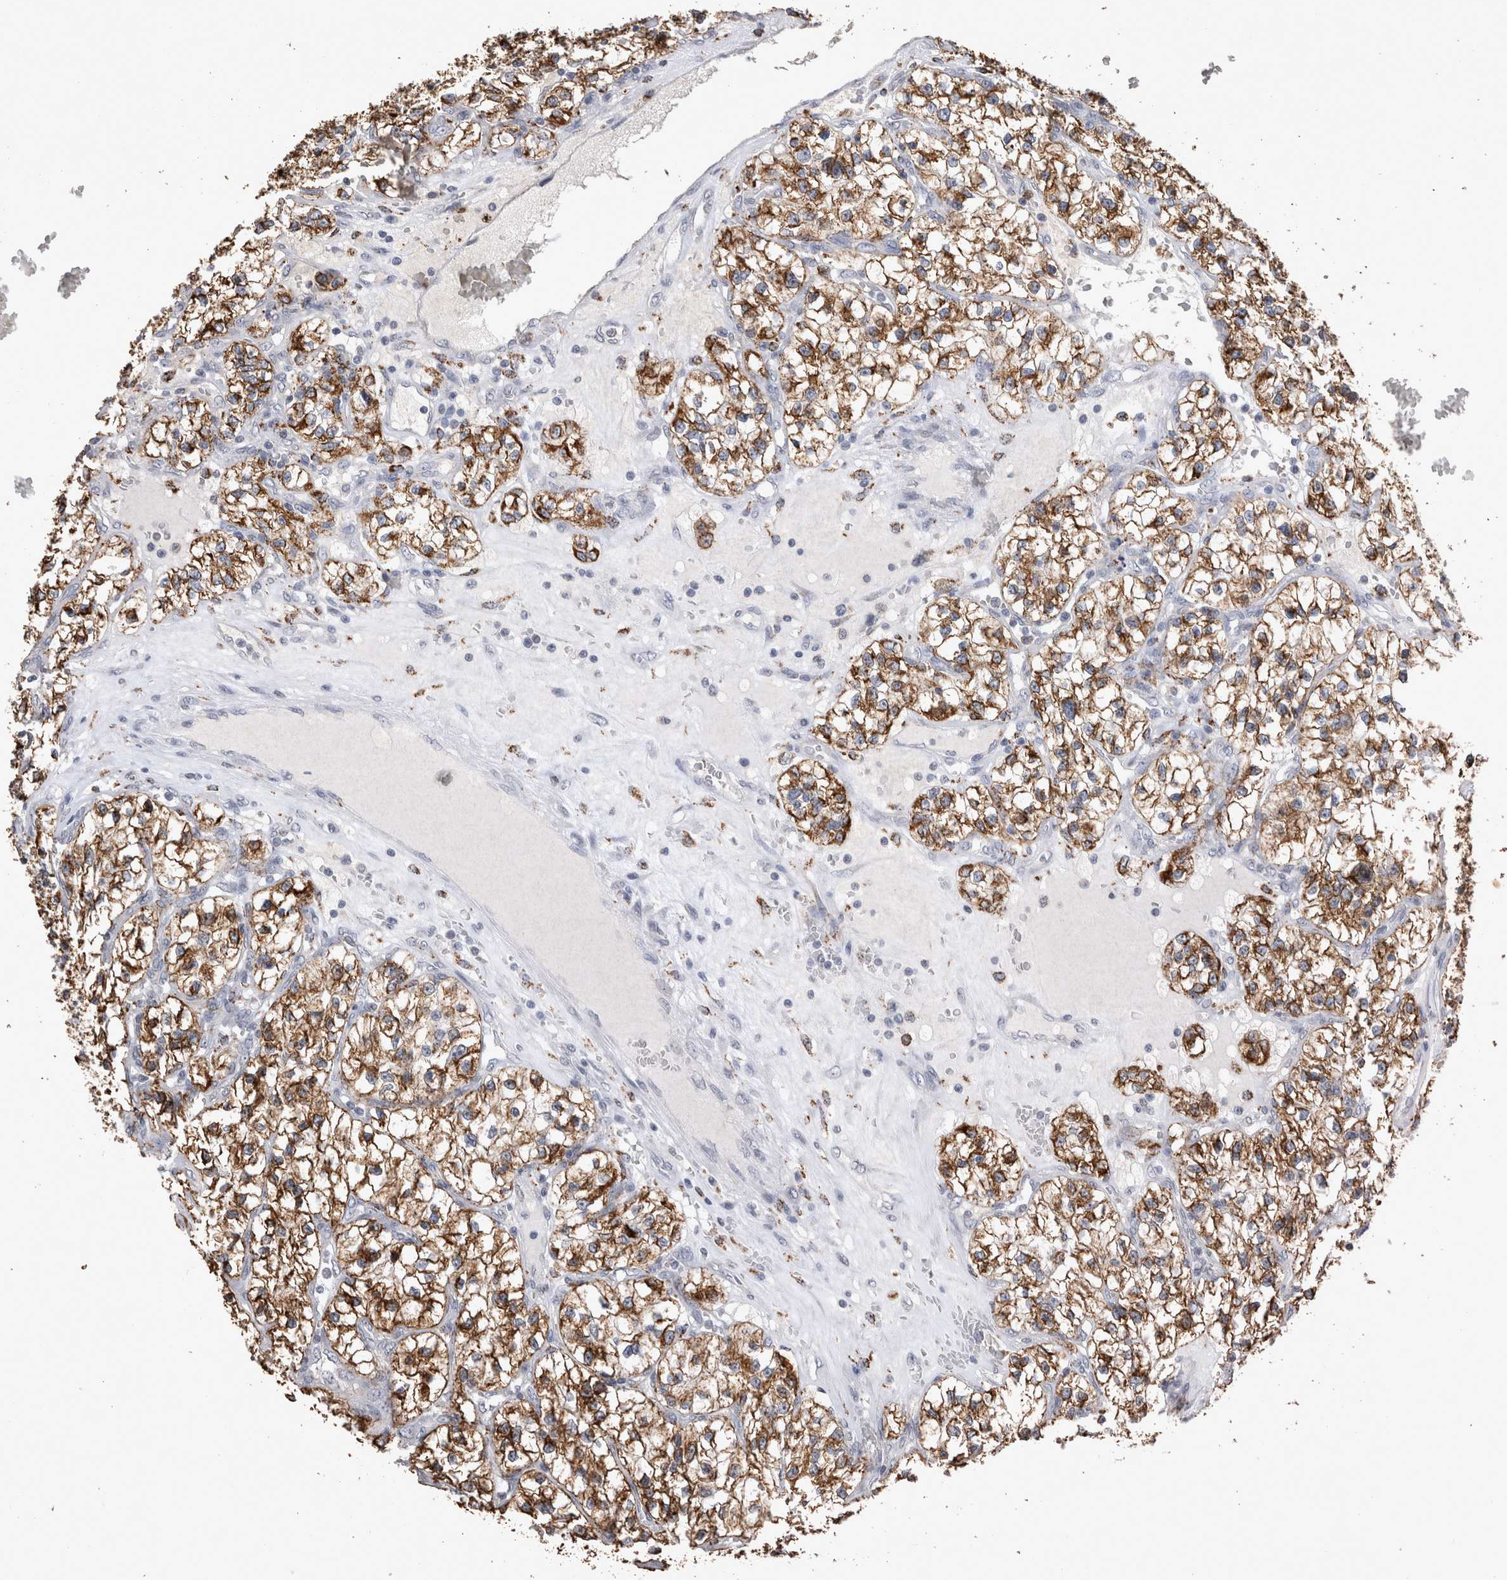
{"staining": {"intensity": "strong", "quantity": ">75%", "location": "cytoplasmic/membranous"}, "tissue": "renal cancer", "cell_type": "Tumor cells", "image_type": "cancer", "snomed": [{"axis": "morphology", "description": "Adenocarcinoma, NOS"}, {"axis": "topography", "description": "Kidney"}], "caption": "Tumor cells show high levels of strong cytoplasmic/membranous staining in approximately >75% of cells in renal cancer (adenocarcinoma).", "gene": "DKK3", "patient": {"sex": "female", "age": 57}}